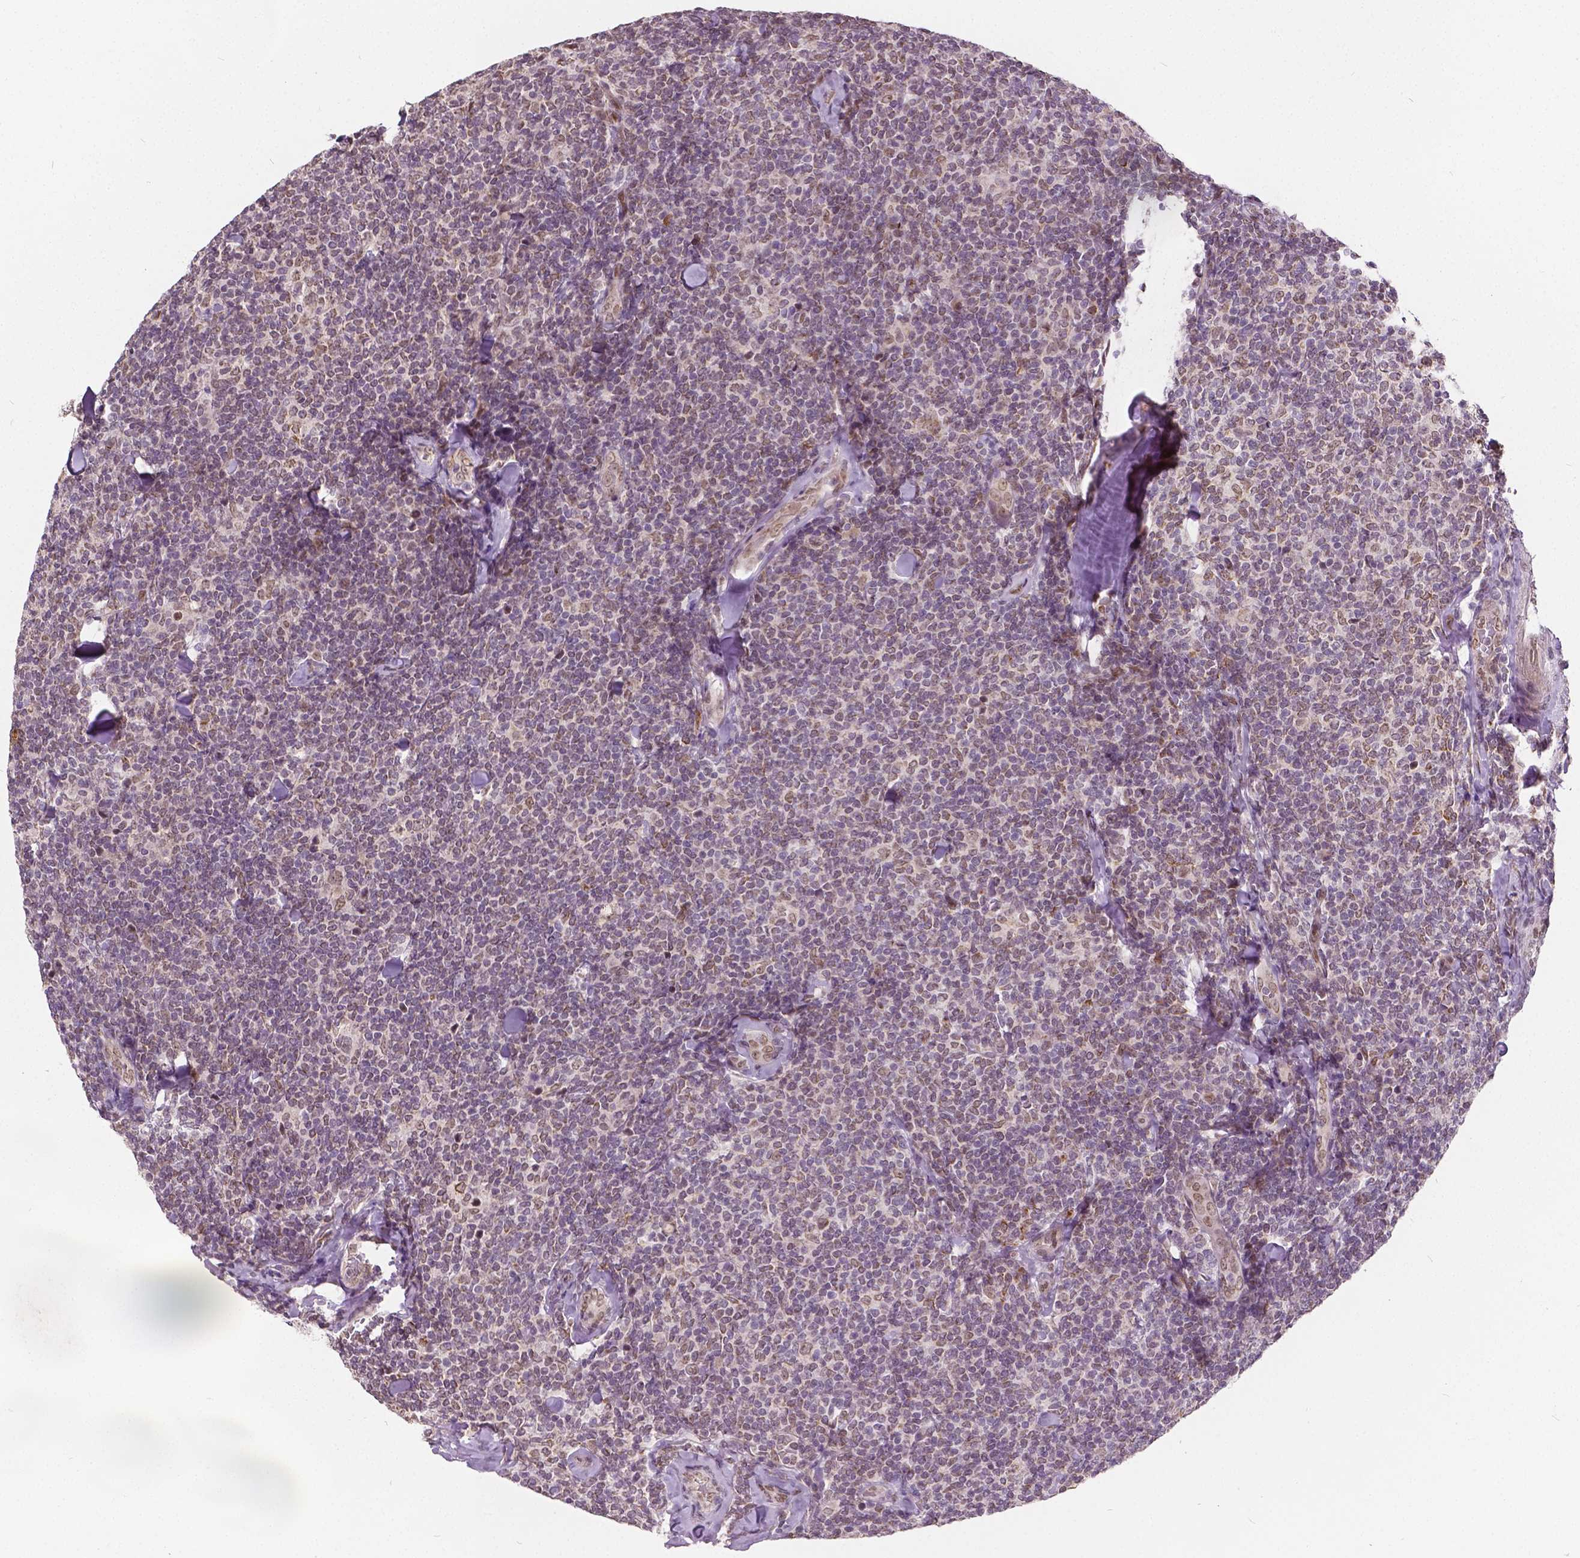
{"staining": {"intensity": "negative", "quantity": "none", "location": "none"}, "tissue": "lymphoma", "cell_type": "Tumor cells", "image_type": "cancer", "snomed": [{"axis": "morphology", "description": "Malignant lymphoma, non-Hodgkin's type, Low grade"}, {"axis": "topography", "description": "Lymph node"}], "caption": "Lymphoma stained for a protein using immunohistochemistry (IHC) exhibits no expression tumor cells.", "gene": "HMBOX1", "patient": {"sex": "female", "age": 56}}